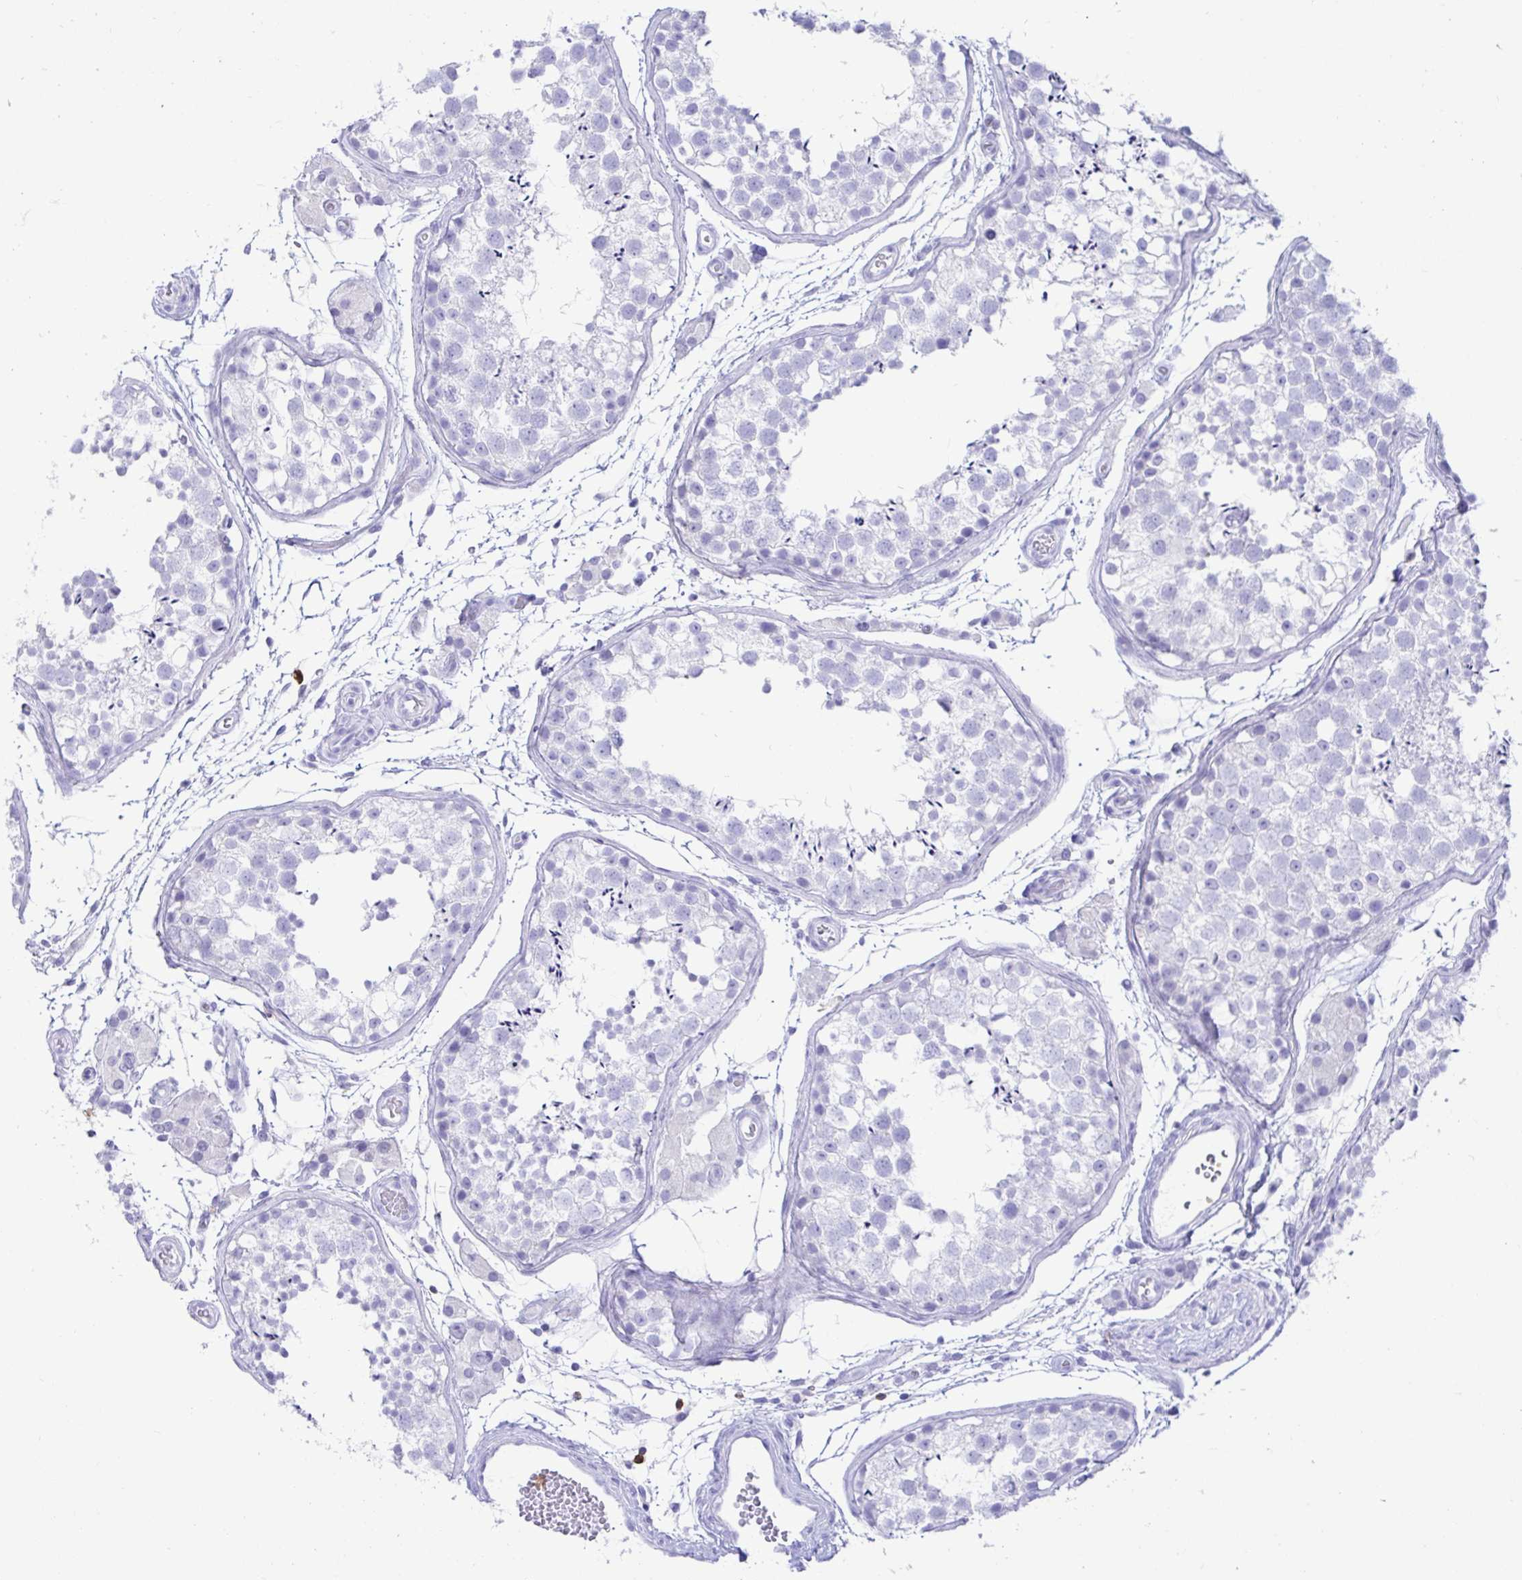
{"staining": {"intensity": "negative", "quantity": "none", "location": "none"}, "tissue": "testis", "cell_type": "Cells in seminiferous ducts", "image_type": "normal", "snomed": [{"axis": "morphology", "description": "Normal tissue, NOS"}, {"axis": "morphology", "description": "Seminoma, NOS"}, {"axis": "topography", "description": "Testis"}], "caption": "A histopathology image of testis stained for a protein displays no brown staining in cells in seminiferous ducts. The staining is performed using DAB (3,3'-diaminobenzidine) brown chromogen with nuclei counter-stained in using hematoxylin.", "gene": "CD5", "patient": {"sex": "male", "age": 29}}